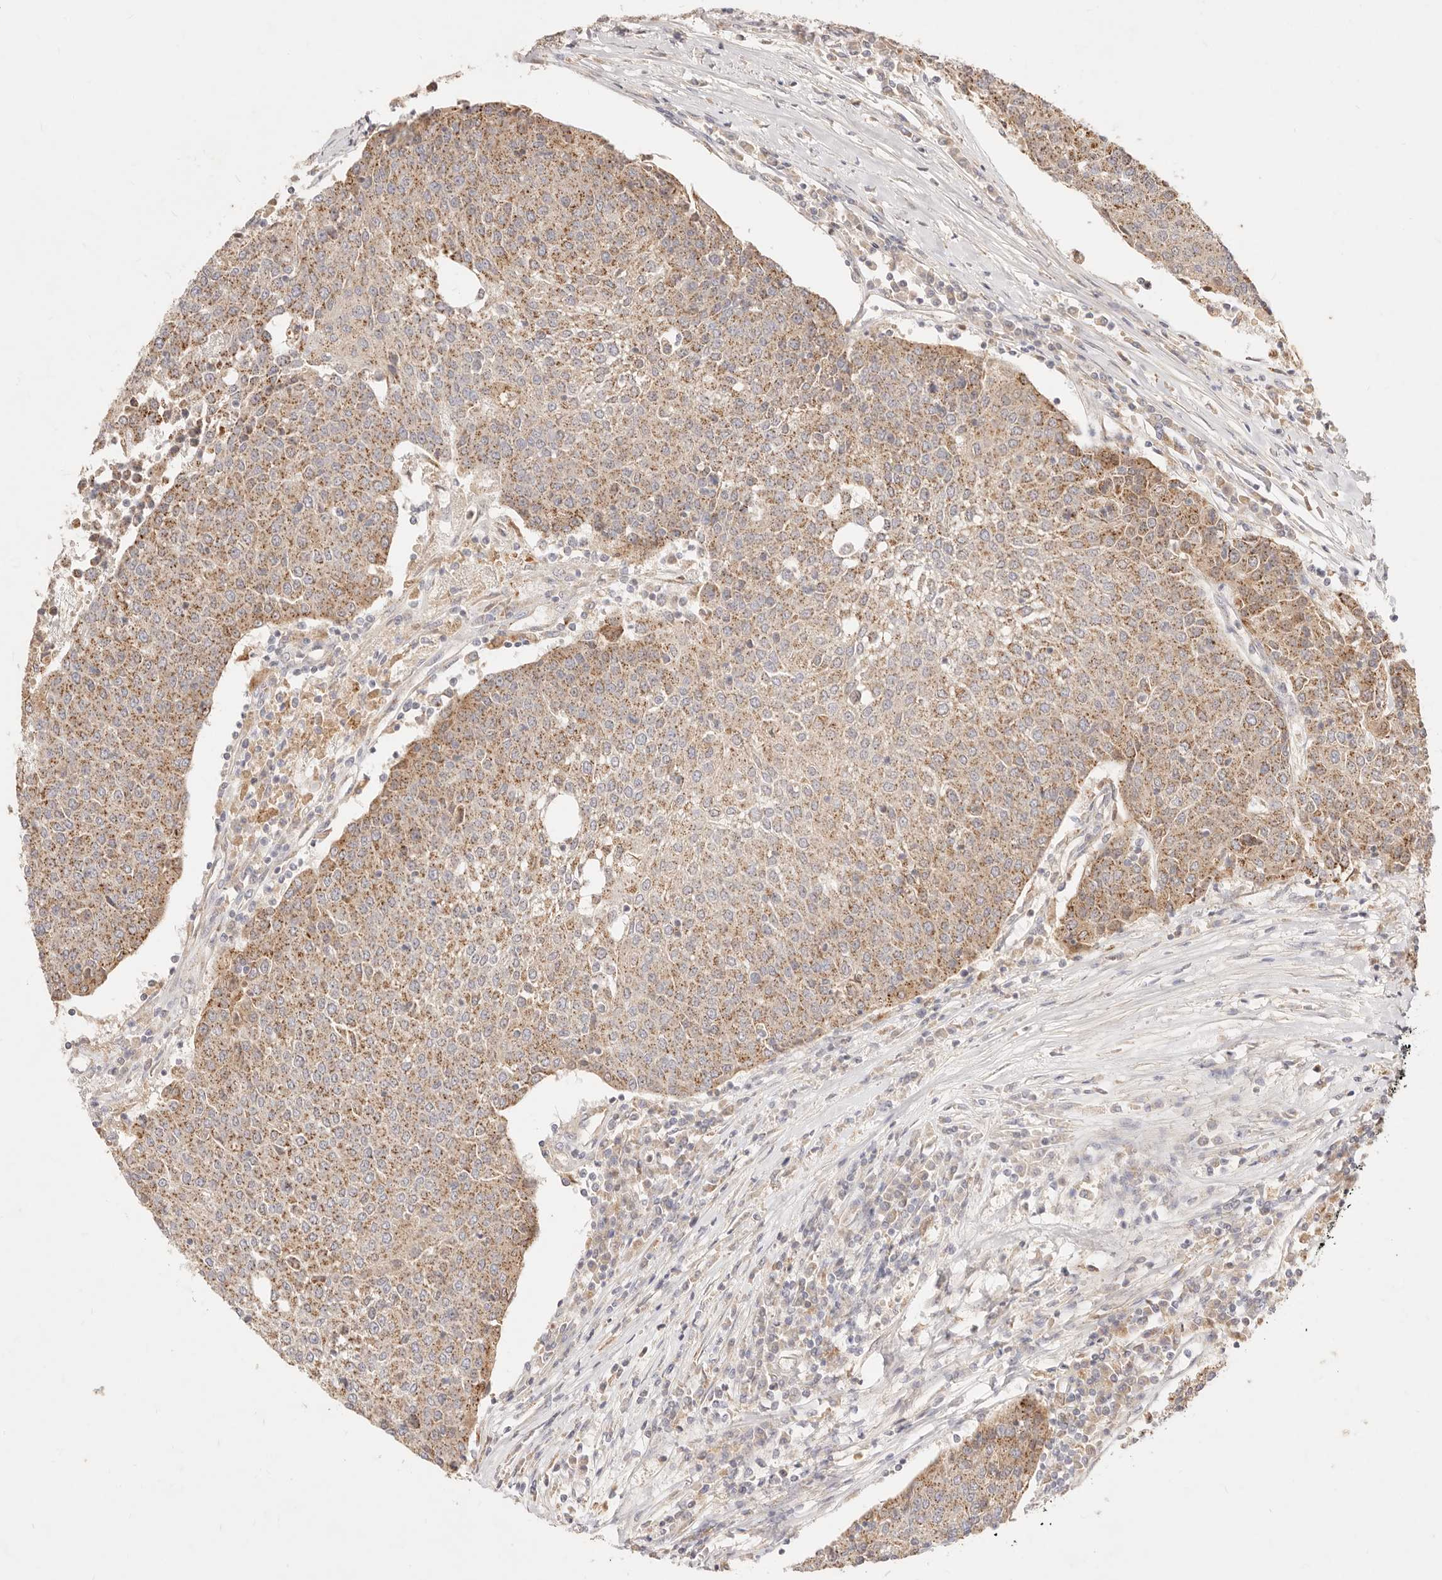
{"staining": {"intensity": "moderate", "quantity": ">75%", "location": "cytoplasmic/membranous"}, "tissue": "urothelial cancer", "cell_type": "Tumor cells", "image_type": "cancer", "snomed": [{"axis": "morphology", "description": "Urothelial carcinoma, High grade"}, {"axis": "topography", "description": "Urinary bladder"}], "caption": "Moderate cytoplasmic/membranous protein expression is present in approximately >75% of tumor cells in urothelial carcinoma (high-grade).", "gene": "ACOX1", "patient": {"sex": "female", "age": 85}}